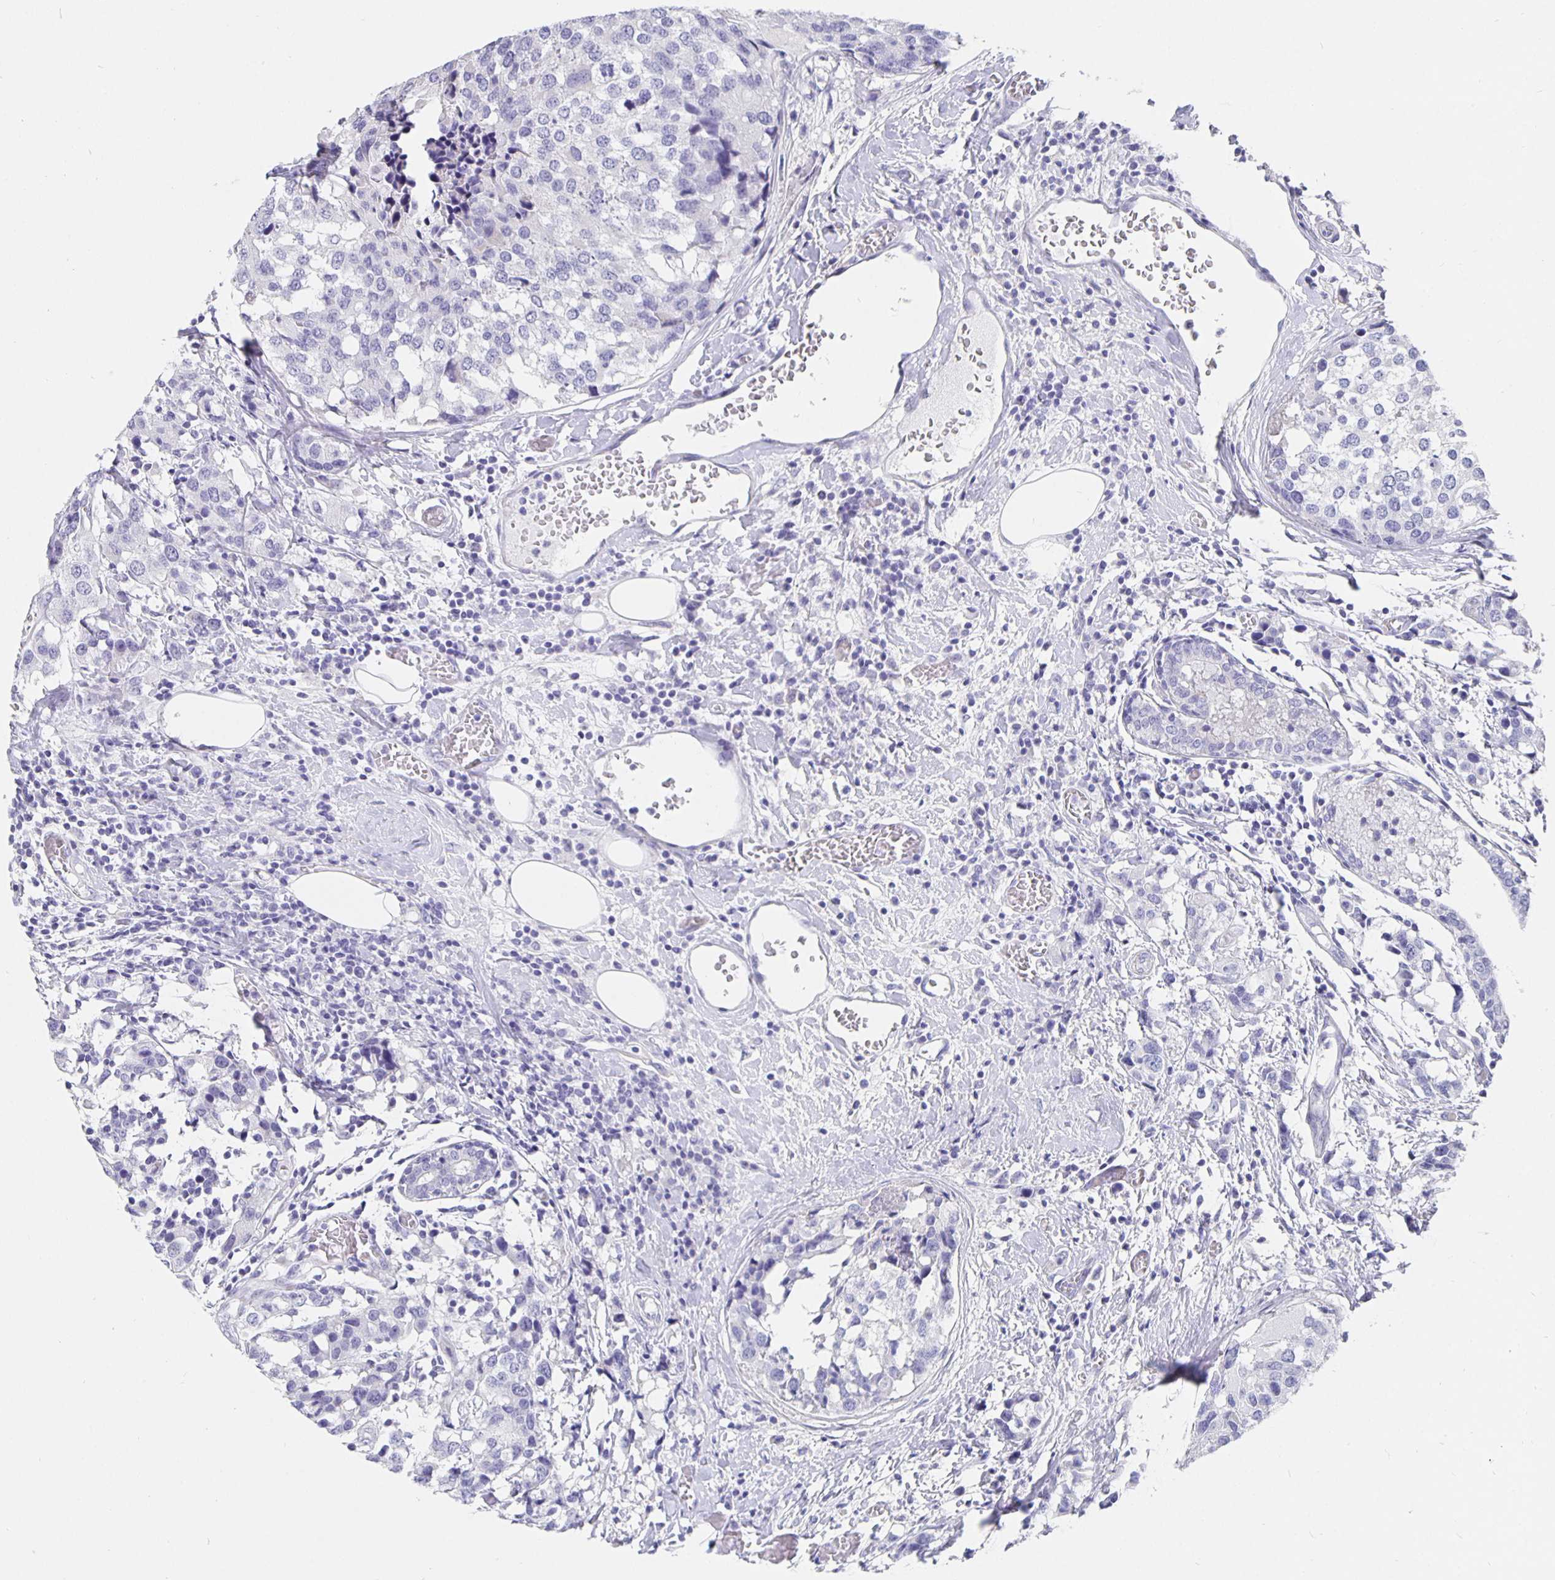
{"staining": {"intensity": "negative", "quantity": "none", "location": "none"}, "tissue": "breast cancer", "cell_type": "Tumor cells", "image_type": "cancer", "snomed": [{"axis": "morphology", "description": "Lobular carcinoma"}, {"axis": "topography", "description": "Breast"}], "caption": "There is no significant staining in tumor cells of breast lobular carcinoma.", "gene": "CFAP74", "patient": {"sex": "female", "age": 59}}